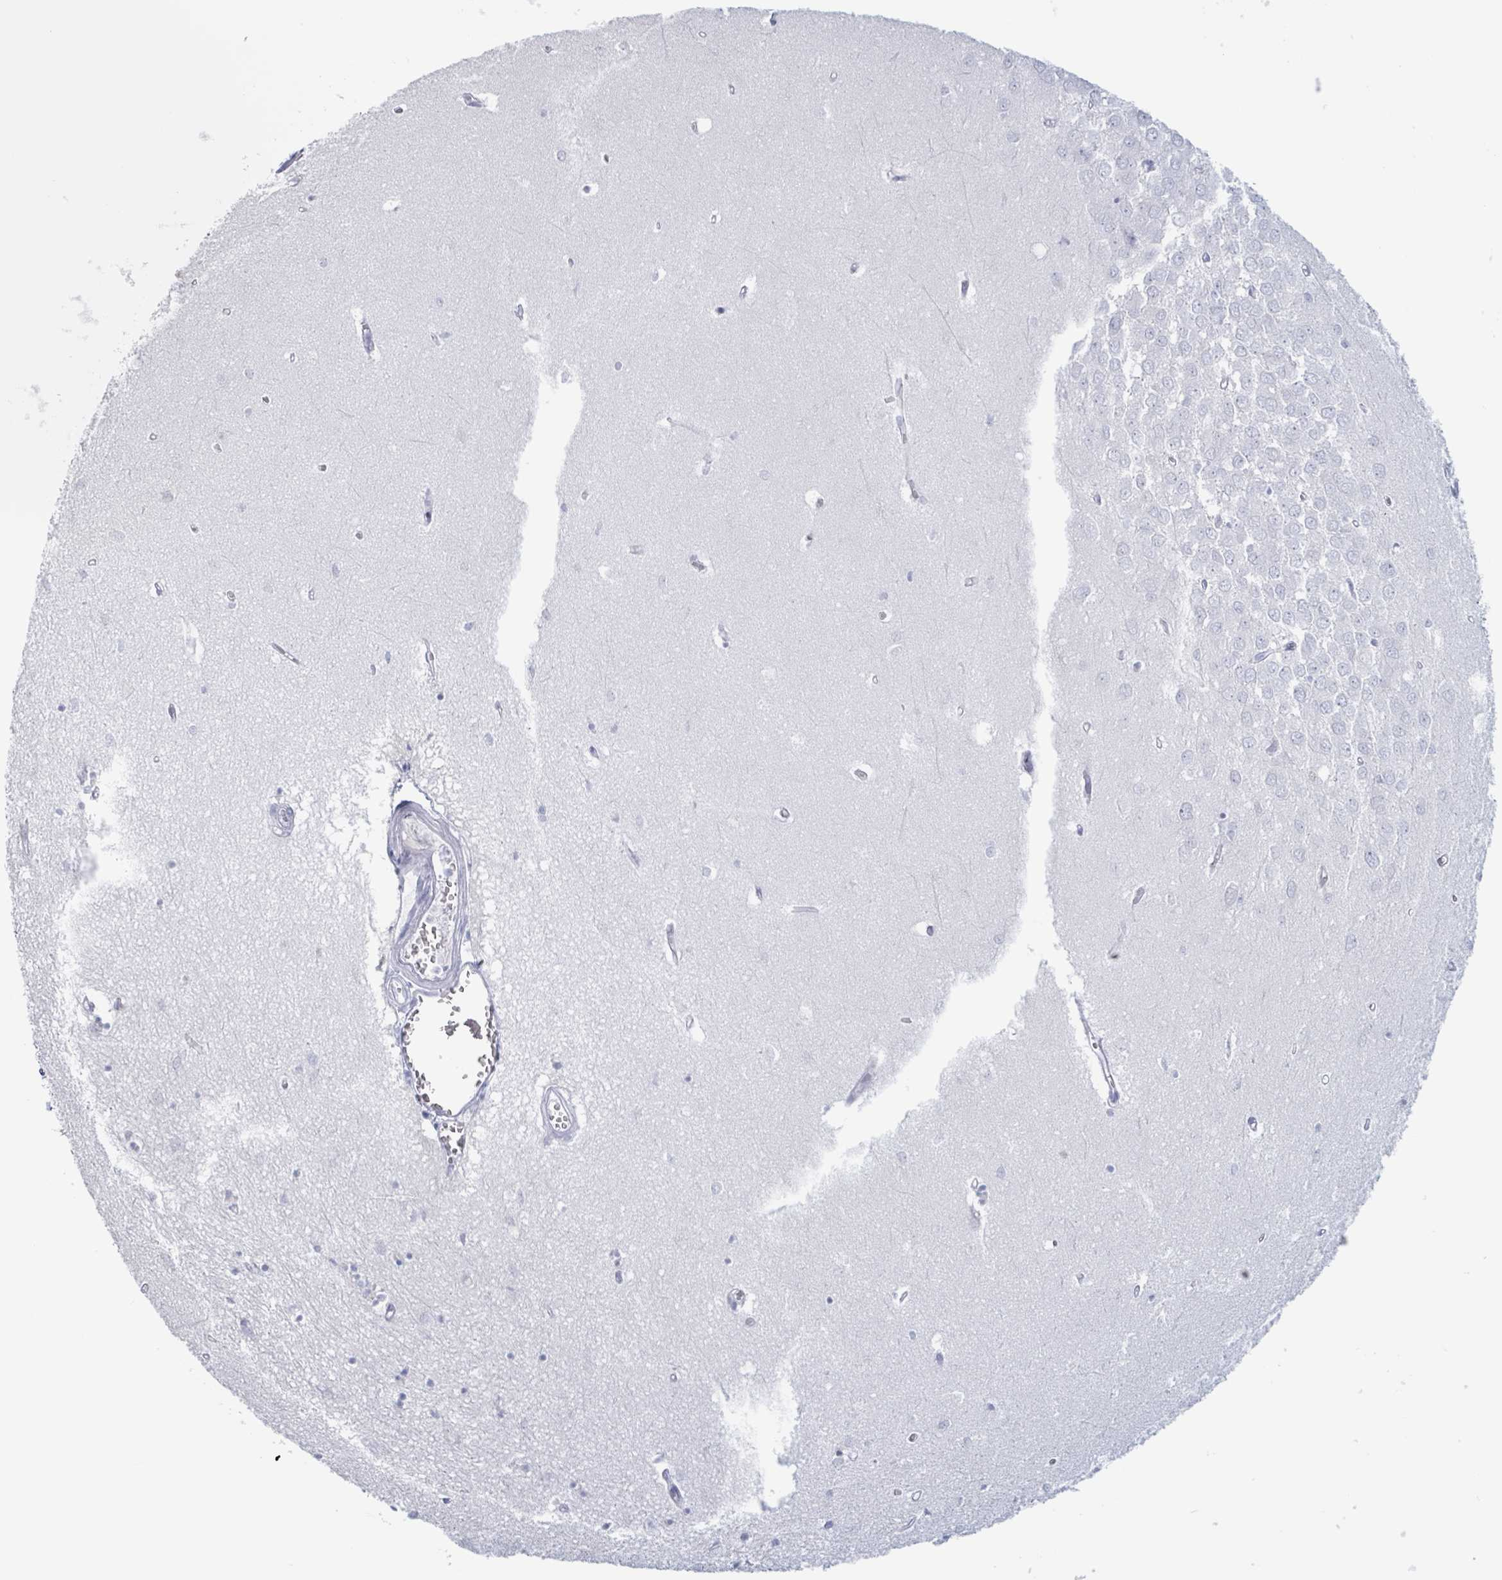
{"staining": {"intensity": "negative", "quantity": "none", "location": "none"}, "tissue": "hippocampus", "cell_type": "Glial cells", "image_type": "normal", "snomed": [{"axis": "morphology", "description": "Normal tissue, NOS"}, {"axis": "topography", "description": "Hippocampus"}], "caption": "A high-resolution histopathology image shows immunohistochemistry staining of benign hippocampus, which reveals no significant staining in glial cells. (Stains: DAB (3,3'-diaminobenzidine) IHC with hematoxylin counter stain, Microscopy: brightfield microscopy at high magnification).", "gene": "KLK4", "patient": {"sex": "female", "age": 64}}